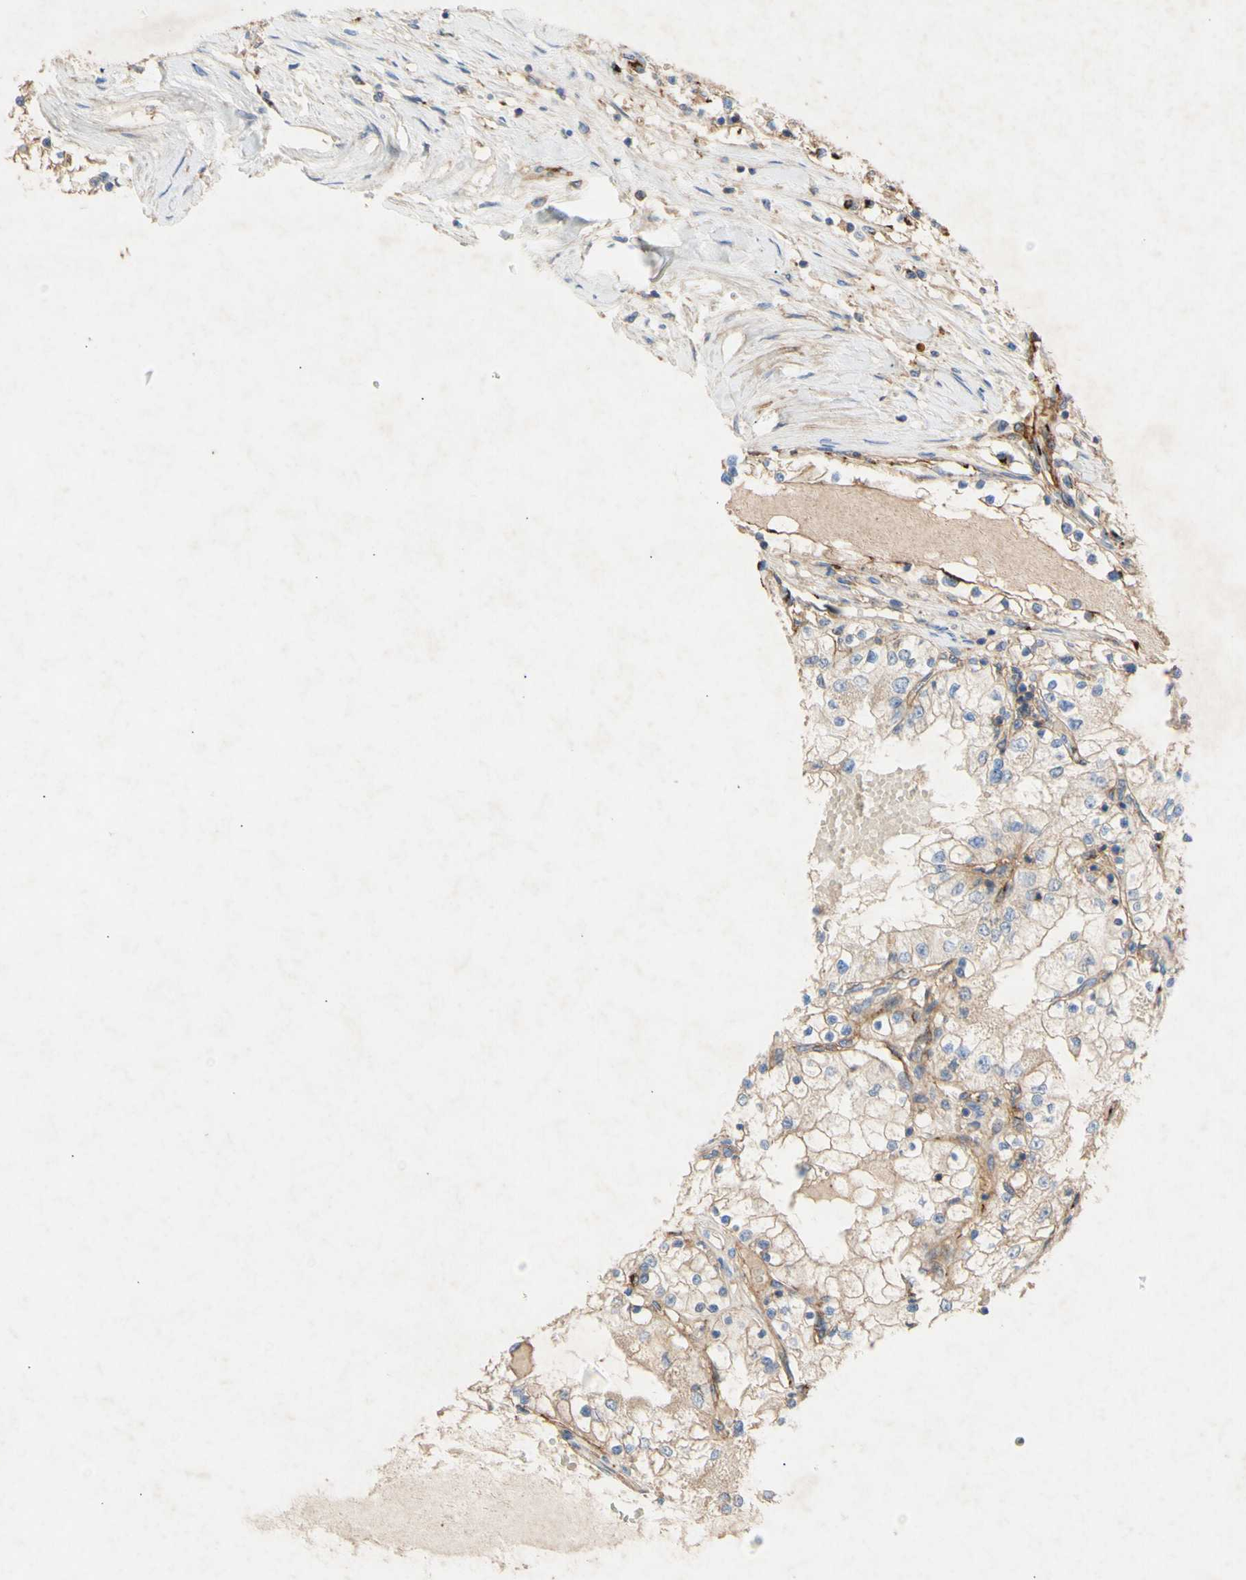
{"staining": {"intensity": "weak", "quantity": ">75%", "location": "cytoplasmic/membranous"}, "tissue": "renal cancer", "cell_type": "Tumor cells", "image_type": "cancer", "snomed": [{"axis": "morphology", "description": "Adenocarcinoma, NOS"}, {"axis": "topography", "description": "Kidney"}], "caption": "The histopathology image displays staining of renal cancer (adenocarcinoma), revealing weak cytoplasmic/membranous protein staining (brown color) within tumor cells. The staining is performed using DAB brown chromogen to label protein expression. The nuclei are counter-stained blue using hematoxylin.", "gene": "ATP2A3", "patient": {"sex": "male", "age": 68}}